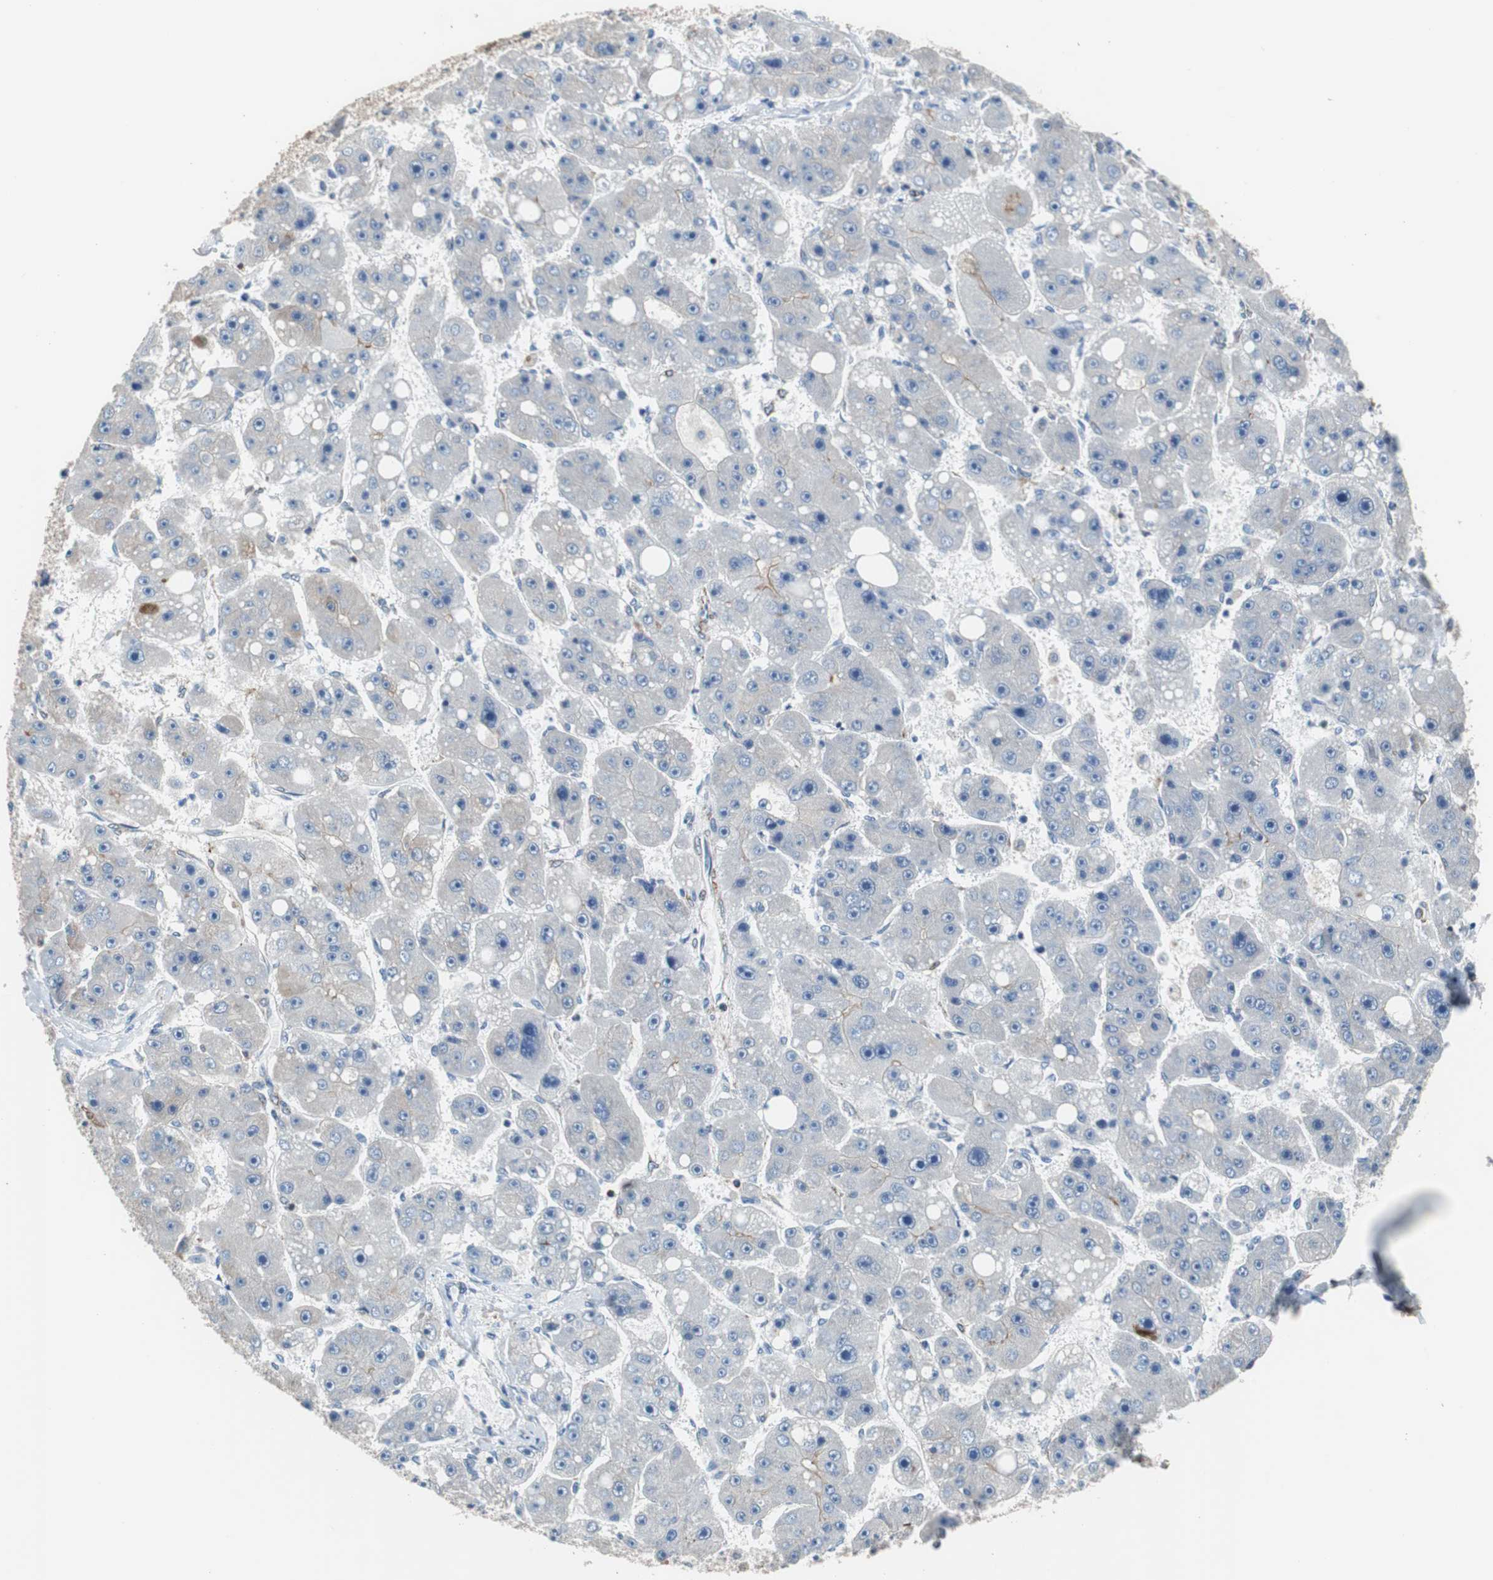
{"staining": {"intensity": "negative", "quantity": "none", "location": "none"}, "tissue": "liver cancer", "cell_type": "Tumor cells", "image_type": "cancer", "snomed": [{"axis": "morphology", "description": "Carcinoma, Hepatocellular, NOS"}, {"axis": "topography", "description": "Liver"}], "caption": "IHC of human hepatocellular carcinoma (liver) demonstrates no staining in tumor cells. Brightfield microscopy of IHC stained with DAB (brown) and hematoxylin (blue), captured at high magnification.", "gene": "PBXIP1", "patient": {"sex": "female", "age": 61}}